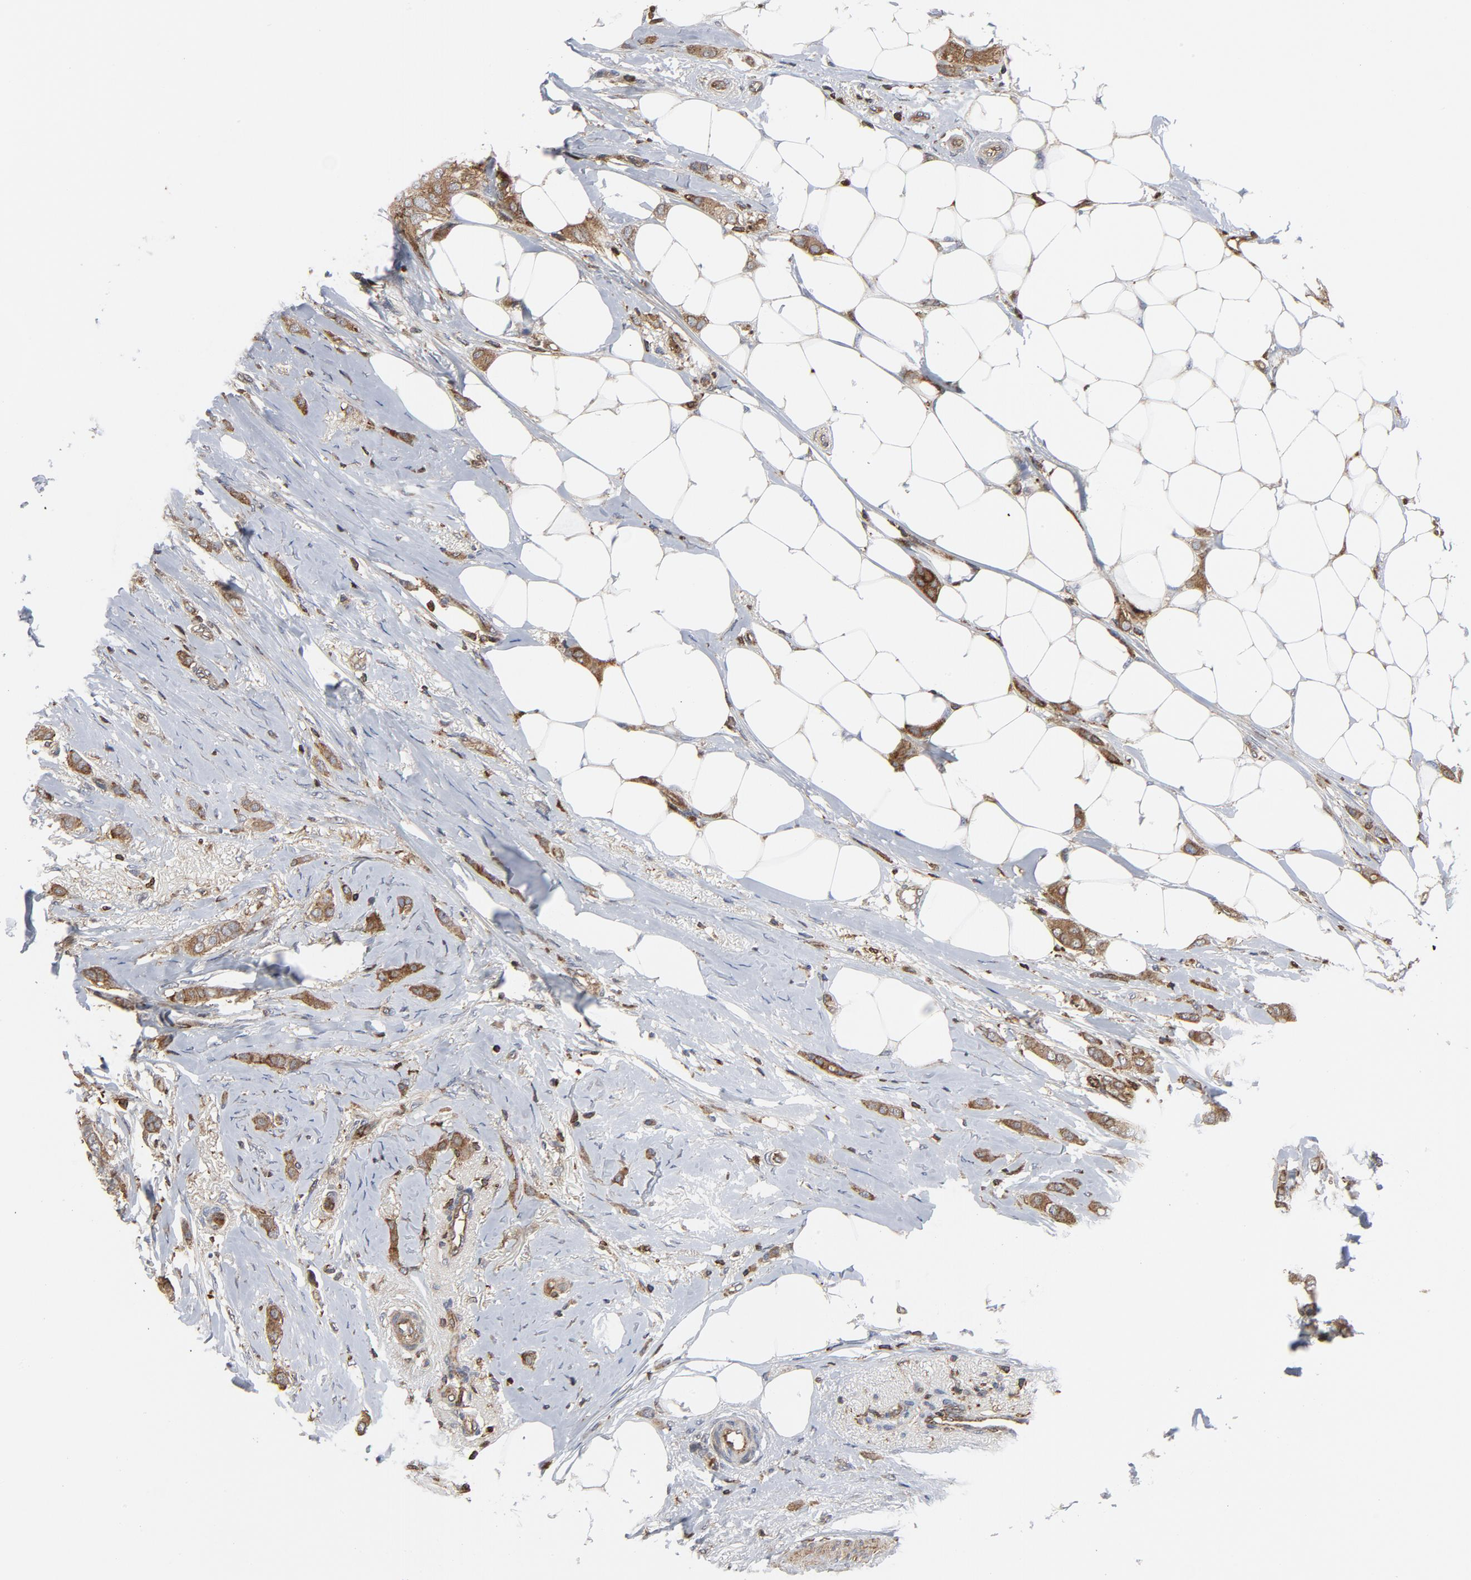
{"staining": {"intensity": "moderate", "quantity": ">75%", "location": "cytoplasmic/membranous"}, "tissue": "breast cancer", "cell_type": "Tumor cells", "image_type": "cancer", "snomed": [{"axis": "morphology", "description": "Lobular carcinoma"}, {"axis": "topography", "description": "Breast"}], "caption": "Breast cancer was stained to show a protein in brown. There is medium levels of moderate cytoplasmic/membranous positivity in about >75% of tumor cells. Using DAB (3,3'-diaminobenzidine) (brown) and hematoxylin (blue) stains, captured at high magnification using brightfield microscopy.", "gene": "YES1", "patient": {"sex": "female", "age": 55}}